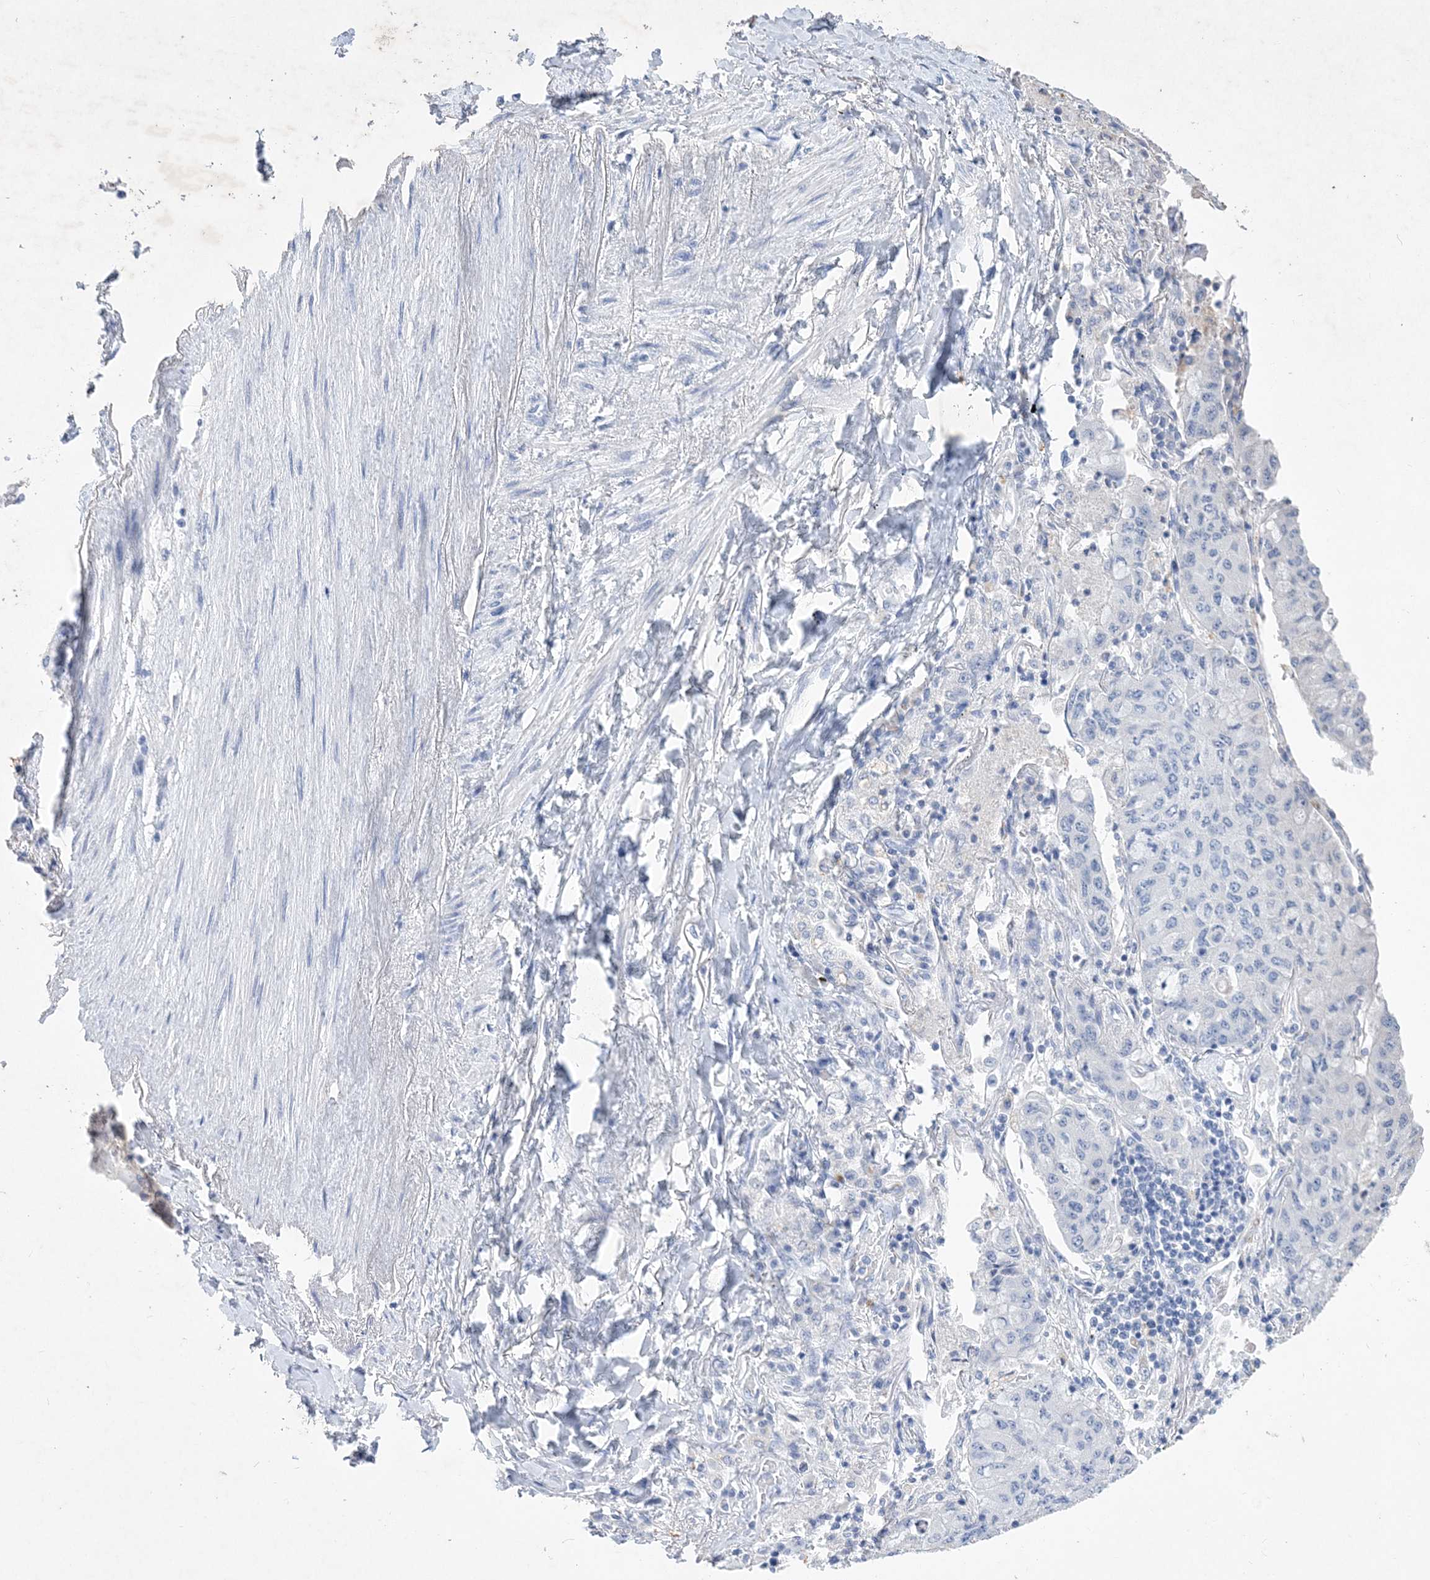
{"staining": {"intensity": "negative", "quantity": "none", "location": "none"}, "tissue": "lung cancer", "cell_type": "Tumor cells", "image_type": "cancer", "snomed": [{"axis": "morphology", "description": "Squamous cell carcinoma, NOS"}, {"axis": "topography", "description": "Lung"}], "caption": "IHC micrograph of neoplastic tissue: lung cancer (squamous cell carcinoma) stained with DAB demonstrates no significant protein positivity in tumor cells. Brightfield microscopy of immunohistochemistry (IHC) stained with DAB (brown) and hematoxylin (blue), captured at high magnification.", "gene": "COPS8", "patient": {"sex": "male", "age": 74}}